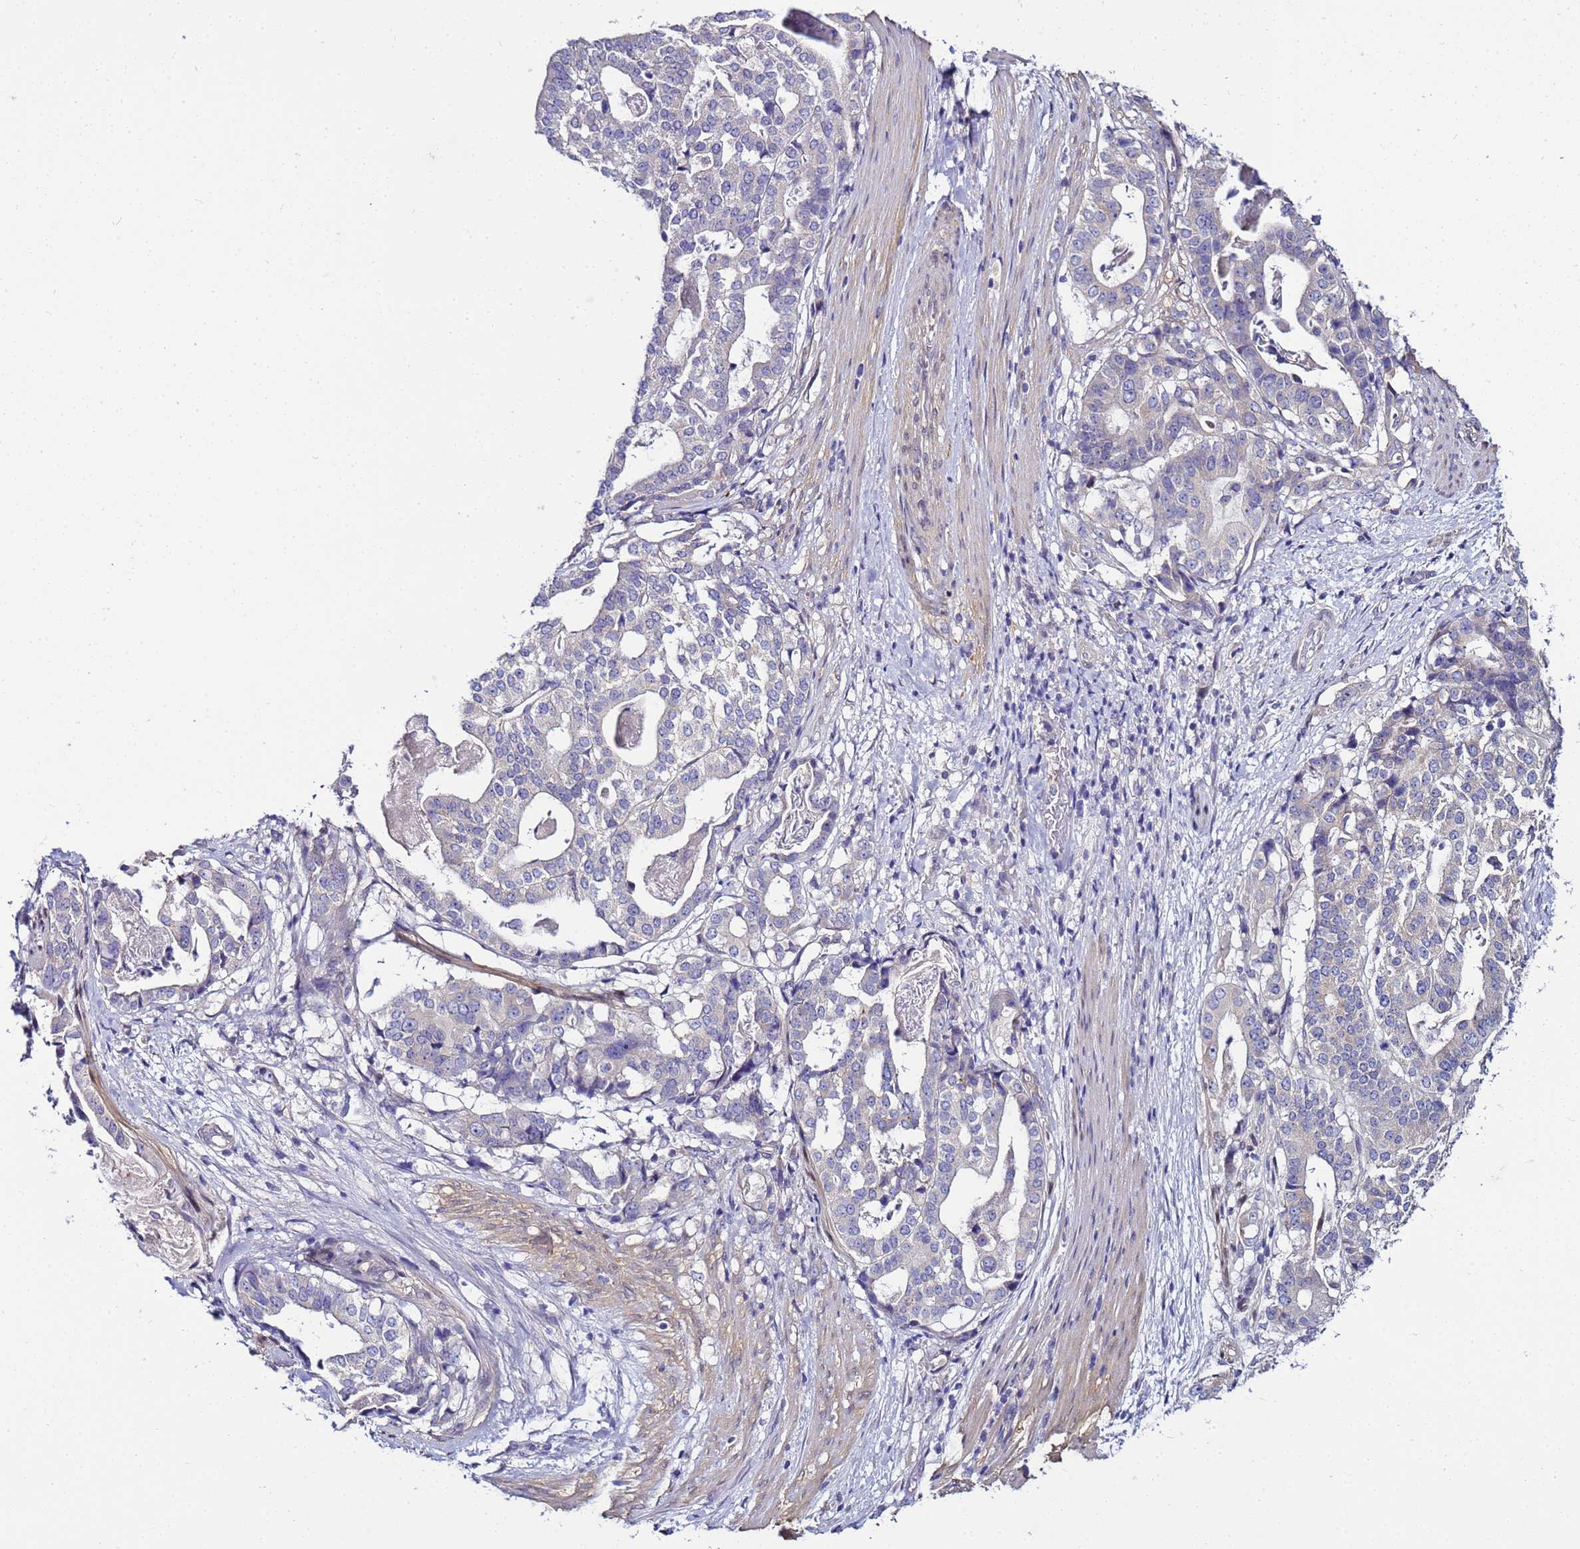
{"staining": {"intensity": "negative", "quantity": "none", "location": "none"}, "tissue": "stomach cancer", "cell_type": "Tumor cells", "image_type": "cancer", "snomed": [{"axis": "morphology", "description": "Adenocarcinoma, NOS"}, {"axis": "topography", "description": "Stomach"}], "caption": "Immunohistochemistry (IHC) photomicrograph of human stomach cancer stained for a protein (brown), which exhibits no staining in tumor cells. (Stains: DAB immunohistochemistry (IHC) with hematoxylin counter stain, Microscopy: brightfield microscopy at high magnification).", "gene": "FAM166B", "patient": {"sex": "male", "age": 48}}